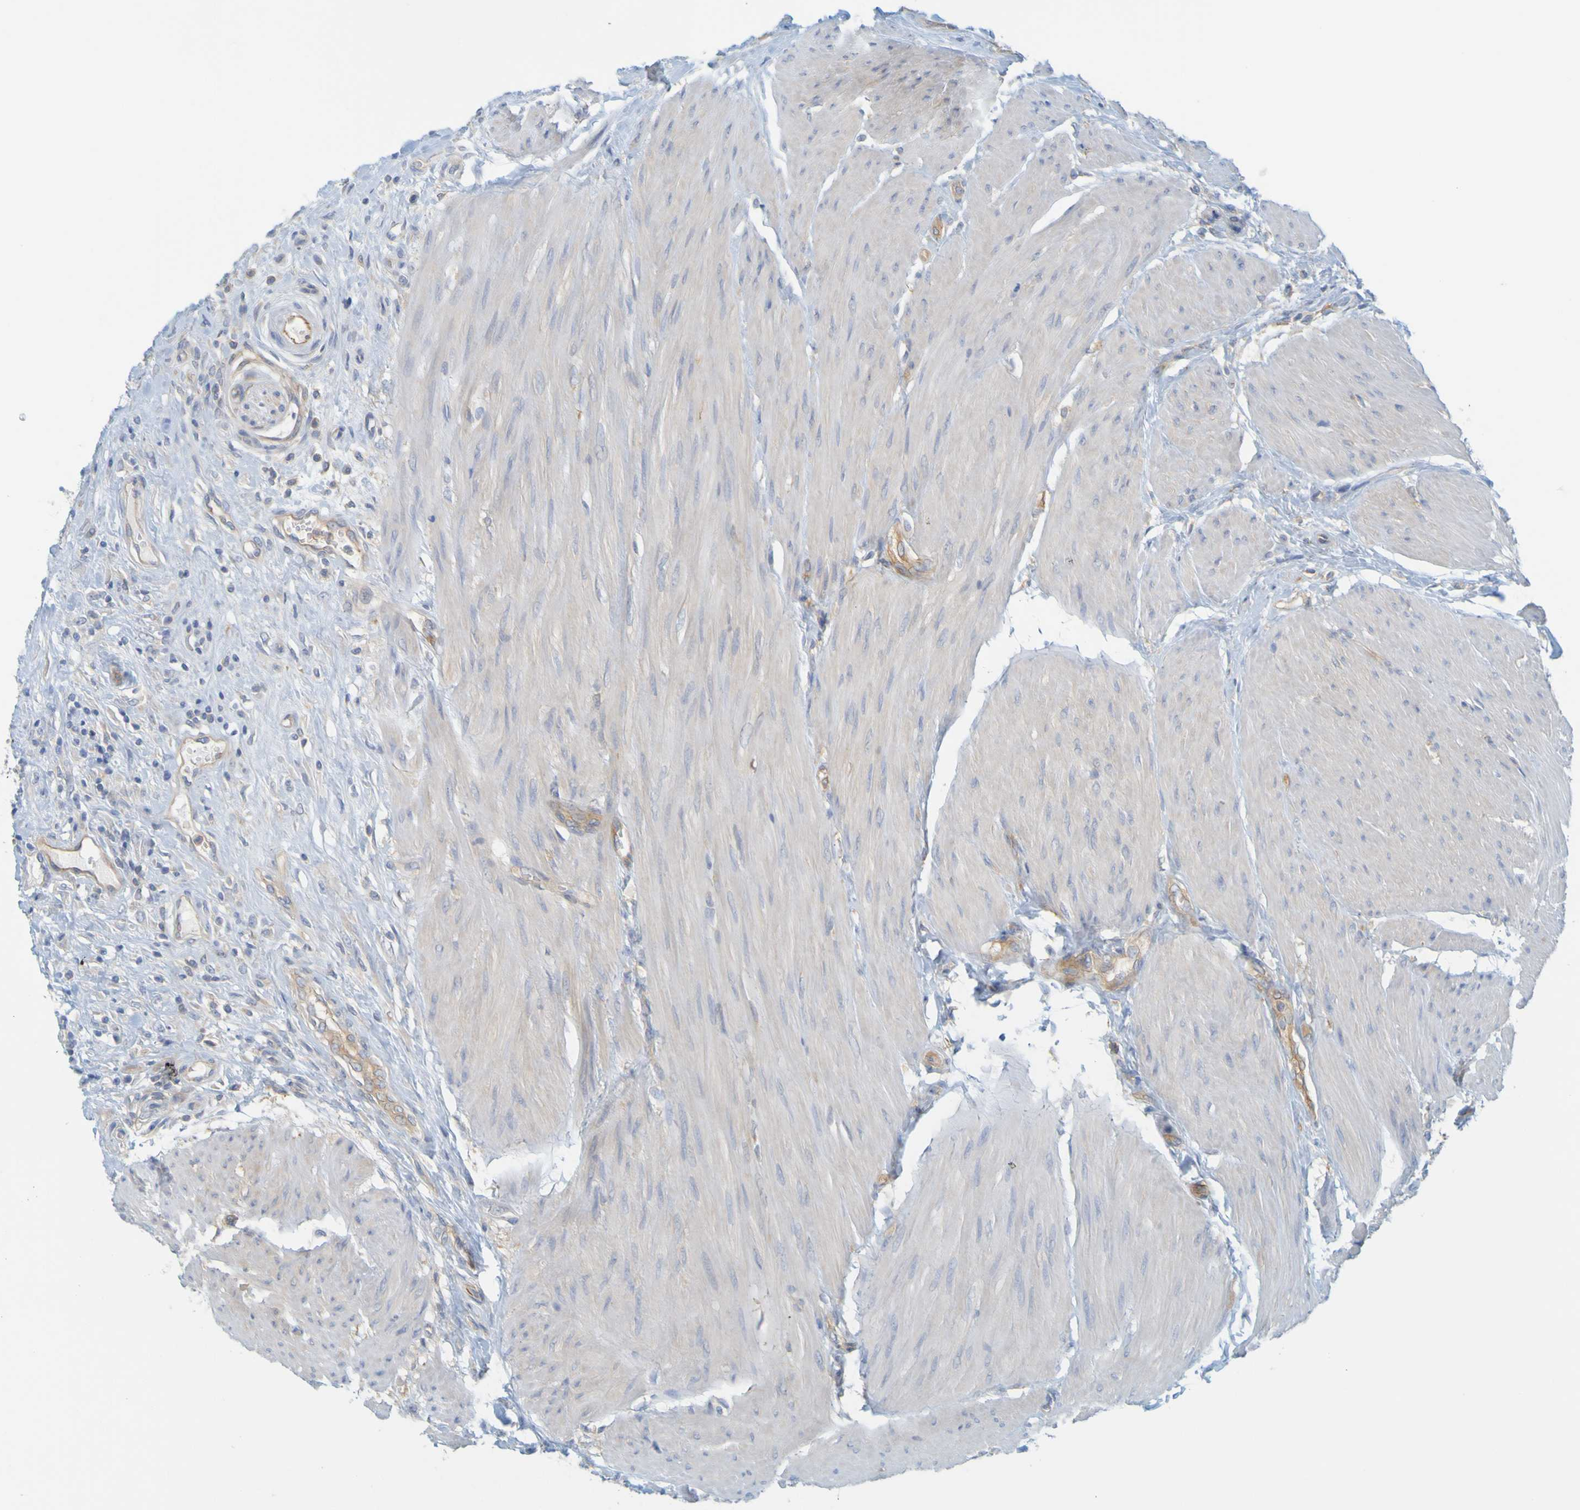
{"staining": {"intensity": "weak", "quantity": ">75%", "location": "cytoplasmic/membranous"}, "tissue": "urothelial cancer", "cell_type": "Tumor cells", "image_type": "cancer", "snomed": [{"axis": "morphology", "description": "Urothelial carcinoma, High grade"}, {"axis": "topography", "description": "Urinary bladder"}], "caption": "Weak cytoplasmic/membranous protein positivity is seen in about >75% of tumor cells in high-grade urothelial carcinoma. The protein of interest is shown in brown color, while the nuclei are stained blue.", "gene": "APPL1", "patient": {"sex": "male", "age": 35}}